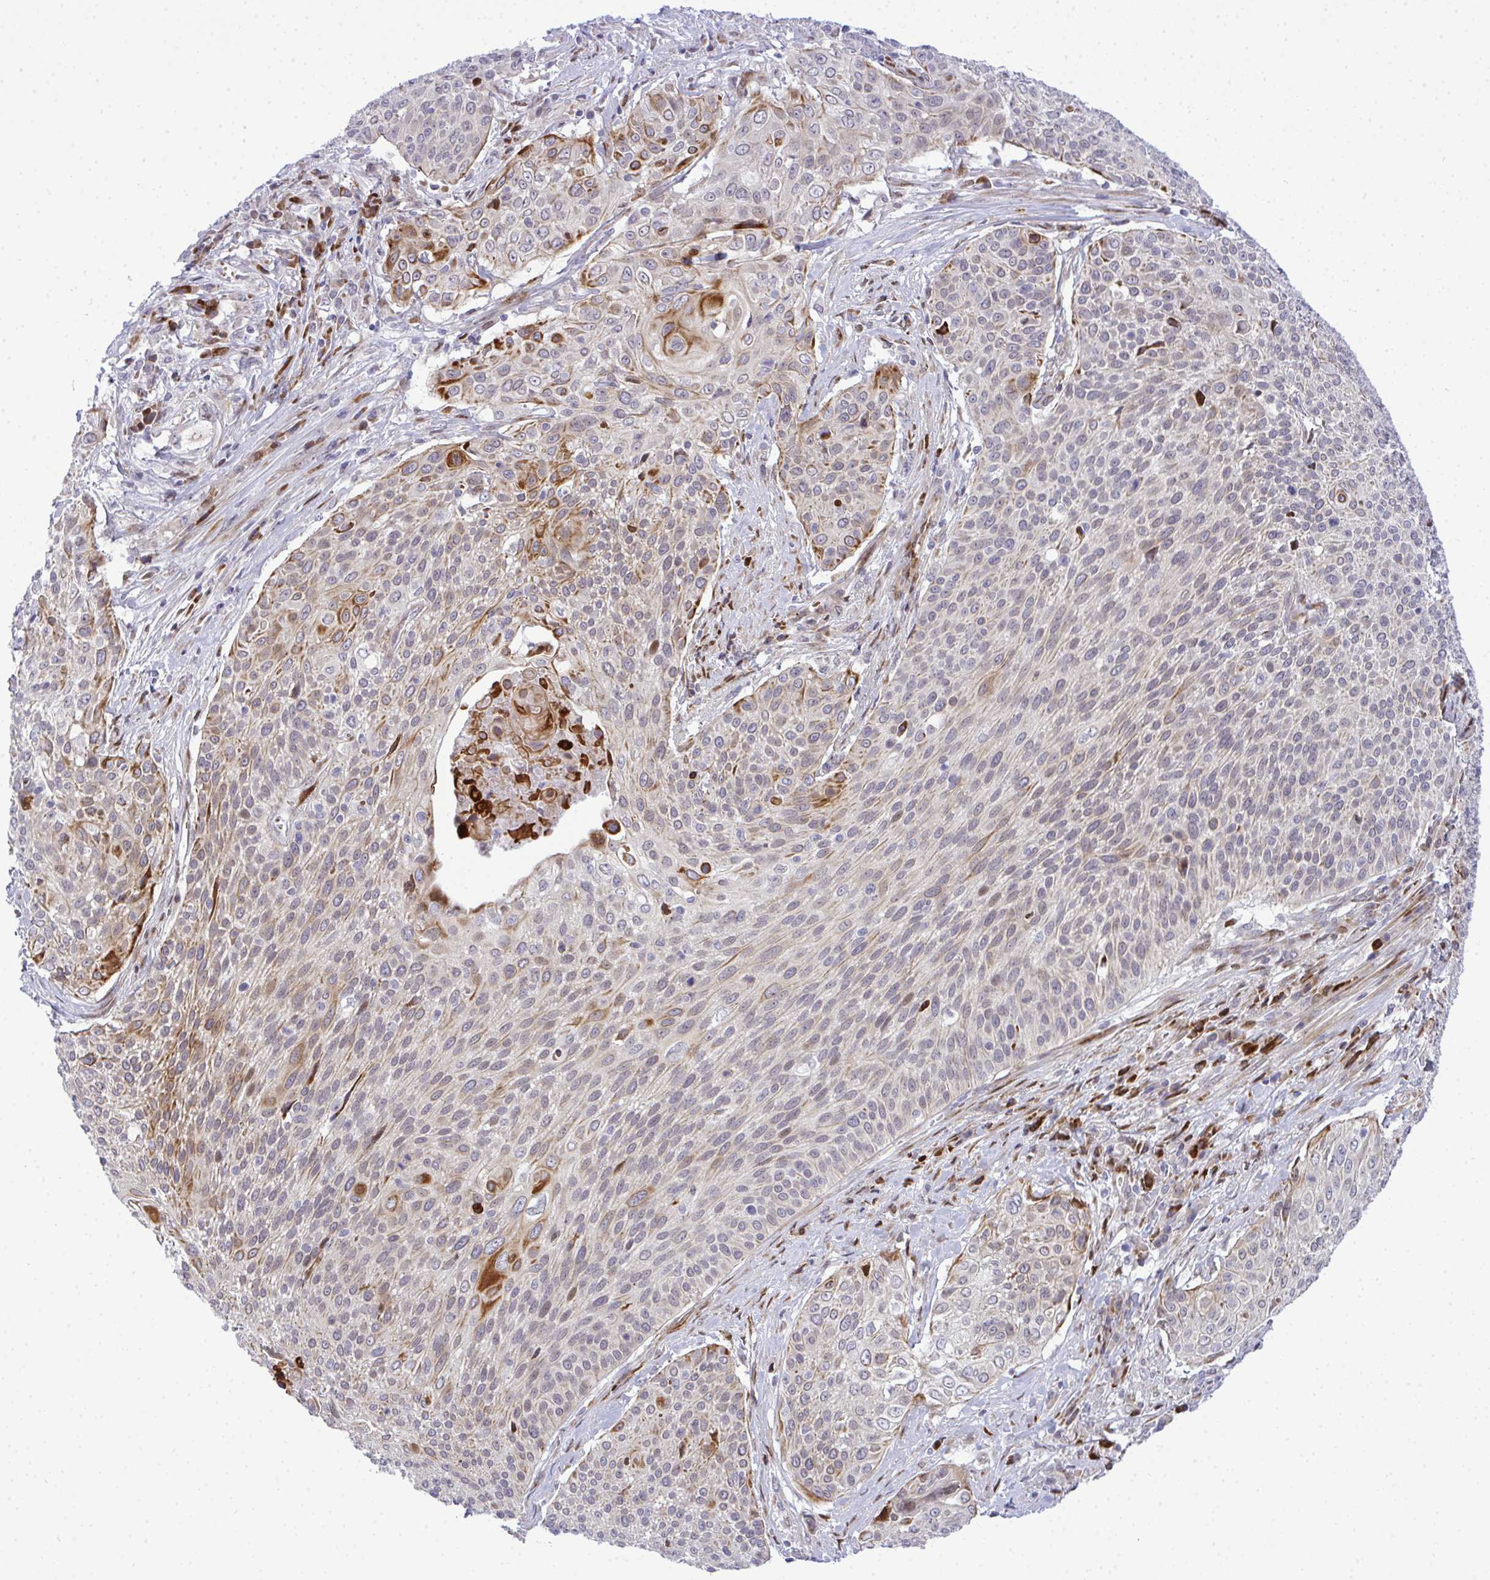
{"staining": {"intensity": "moderate", "quantity": "25%-75%", "location": "cytoplasmic/membranous"}, "tissue": "cervical cancer", "cell_type": "Tumor cells", "image_type": "cancer", "snomed": [{"axis": "morphology", "description": "Squamous cell carcinoma, NOS"}, {"axis": "topography", "description": "Cervix"}], "caption": "The photomicrograph reveals immunohistochemical staining of cervical cancer (squamous cell carcinoma). There is moderate cytoplasmic/membranous positivity is present in about 25%-75% of tumor cells.", "gene": "CASTOR2", "patient": {"sex": "female", "age": 31}}